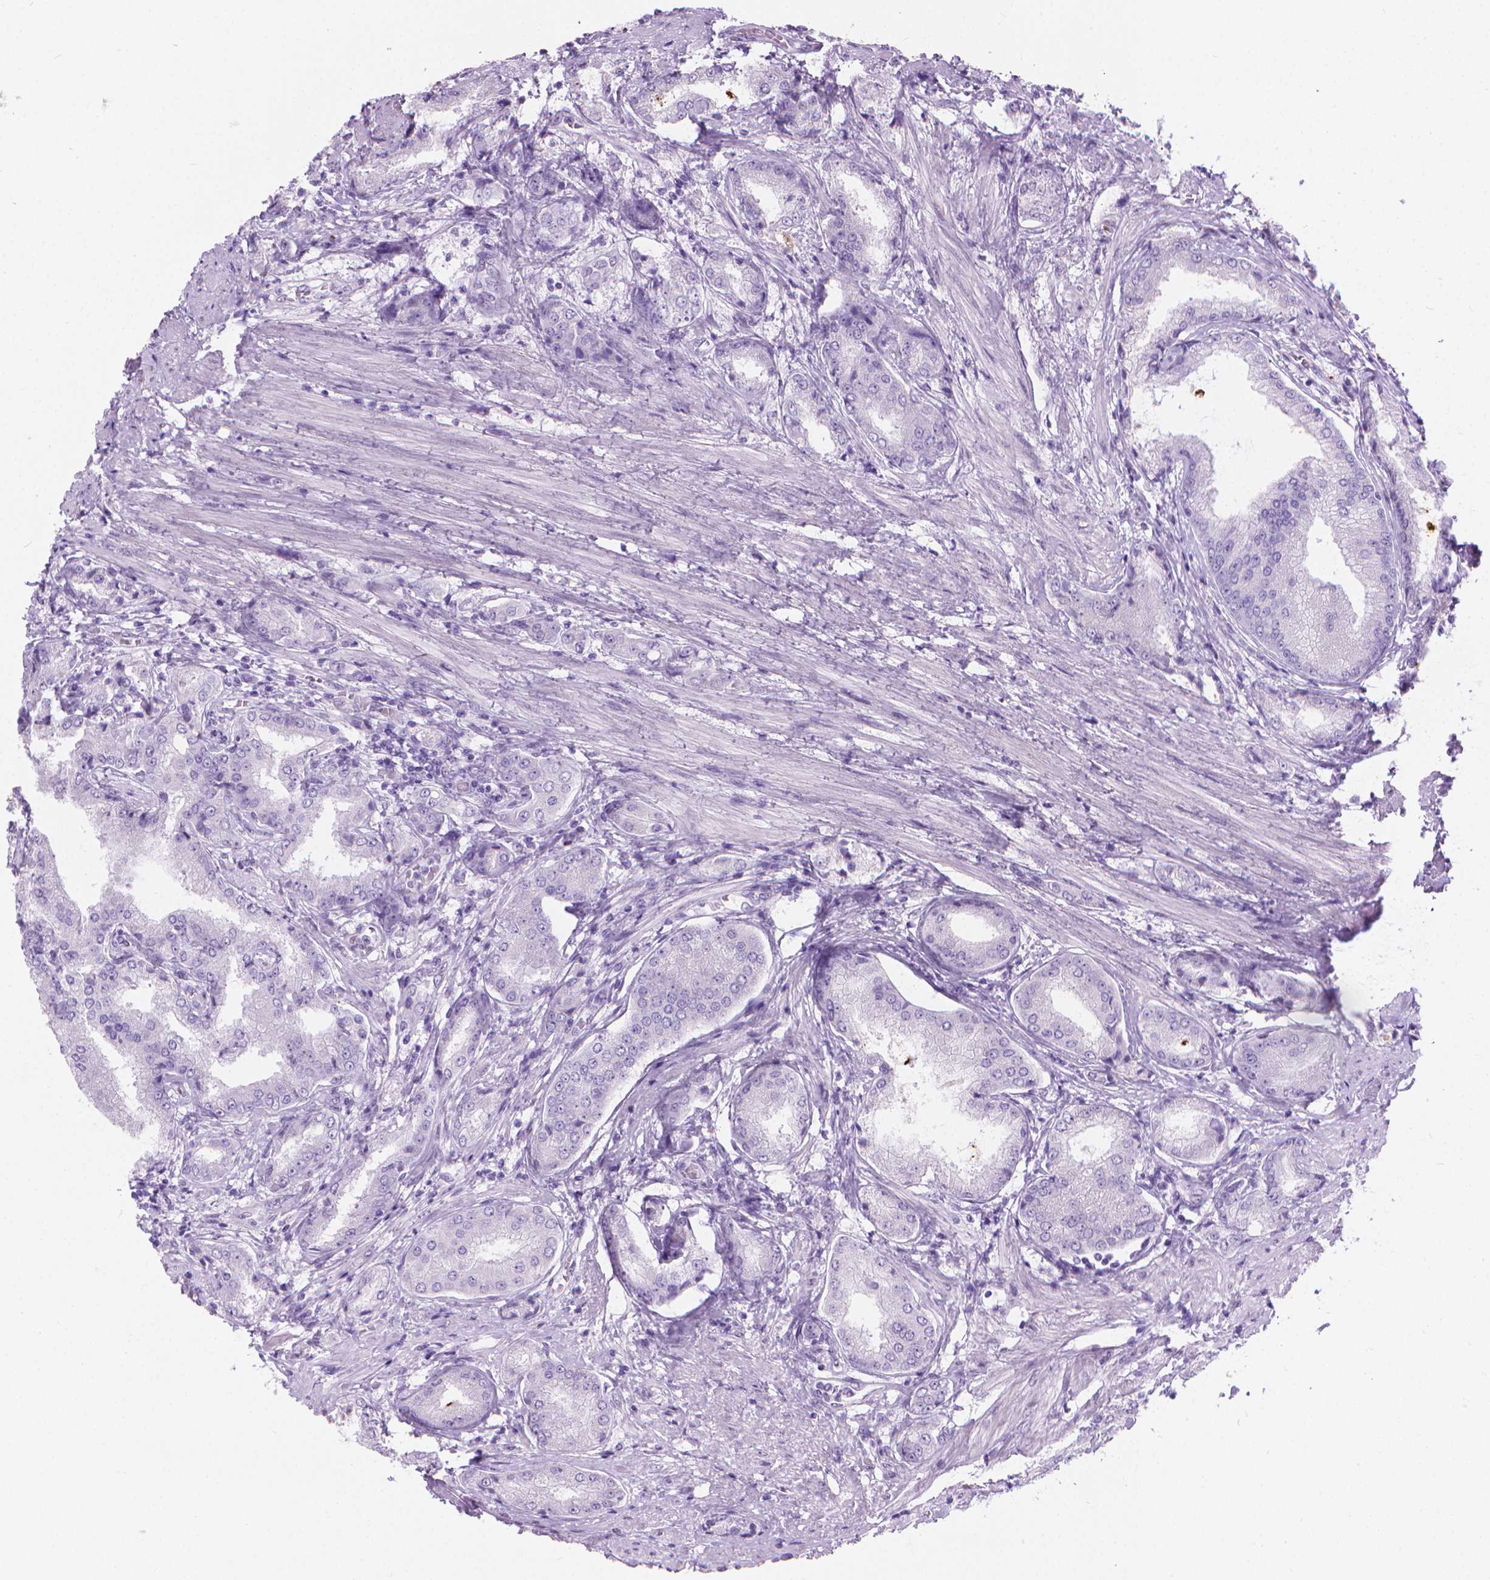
{"staining": {"intensity": "negative", "quantity": "none", "location": "none"}, "tissue": "prostate cancer", "cell_type": "Tumor cells", "image_type": "cancer", "snomed": [{"axis": "morphology", "description": "Adenocarcinoma, NOS"}, {"axis": "topography", "description": "Prostate"}], "caption": "The histopathology image displays no staining of tumor cells in adenocarcinoma (prostate).", "gene": "CFAP52", "patient": {"sex": "male", "age": 63}}